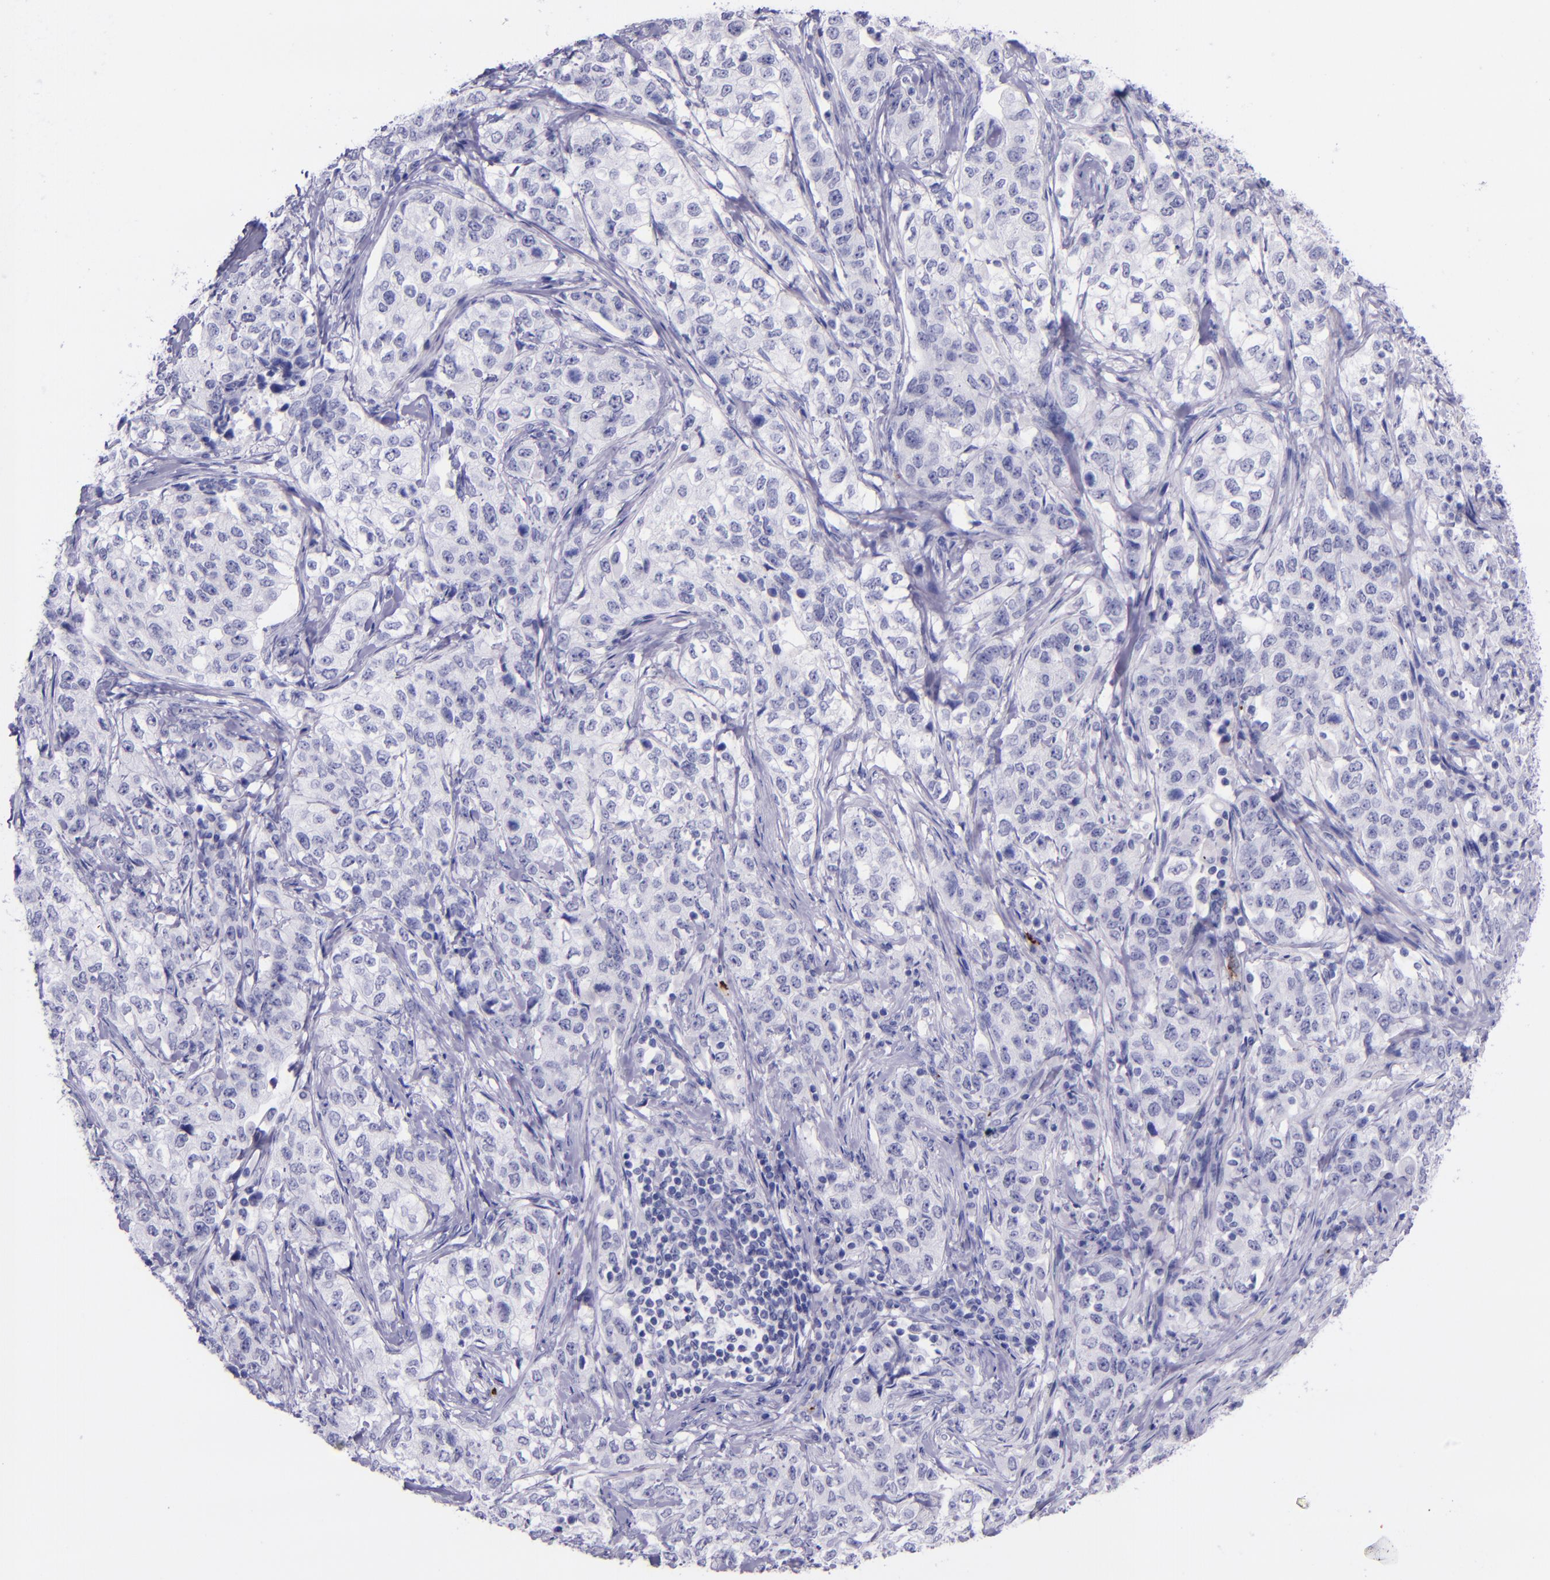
{"staining": {"intensity": "negative", "quantity": "none", "location": "none"}, "tissue": "stomach cancer", "cell_type": "Tumor cells", "image_type": "cancer", "snomed": [{"axis": "morphology", "description": "Adenocarcinoma, NOS"}, {"axis": "topography", "description": "Stomach"}], "caption": "The photomicrograph displays no significant positivity in tumor cells of stomach cancer (adenocarcinoma).", "gene": "SELE", "patient": {"sex": "male", "age": 48}}